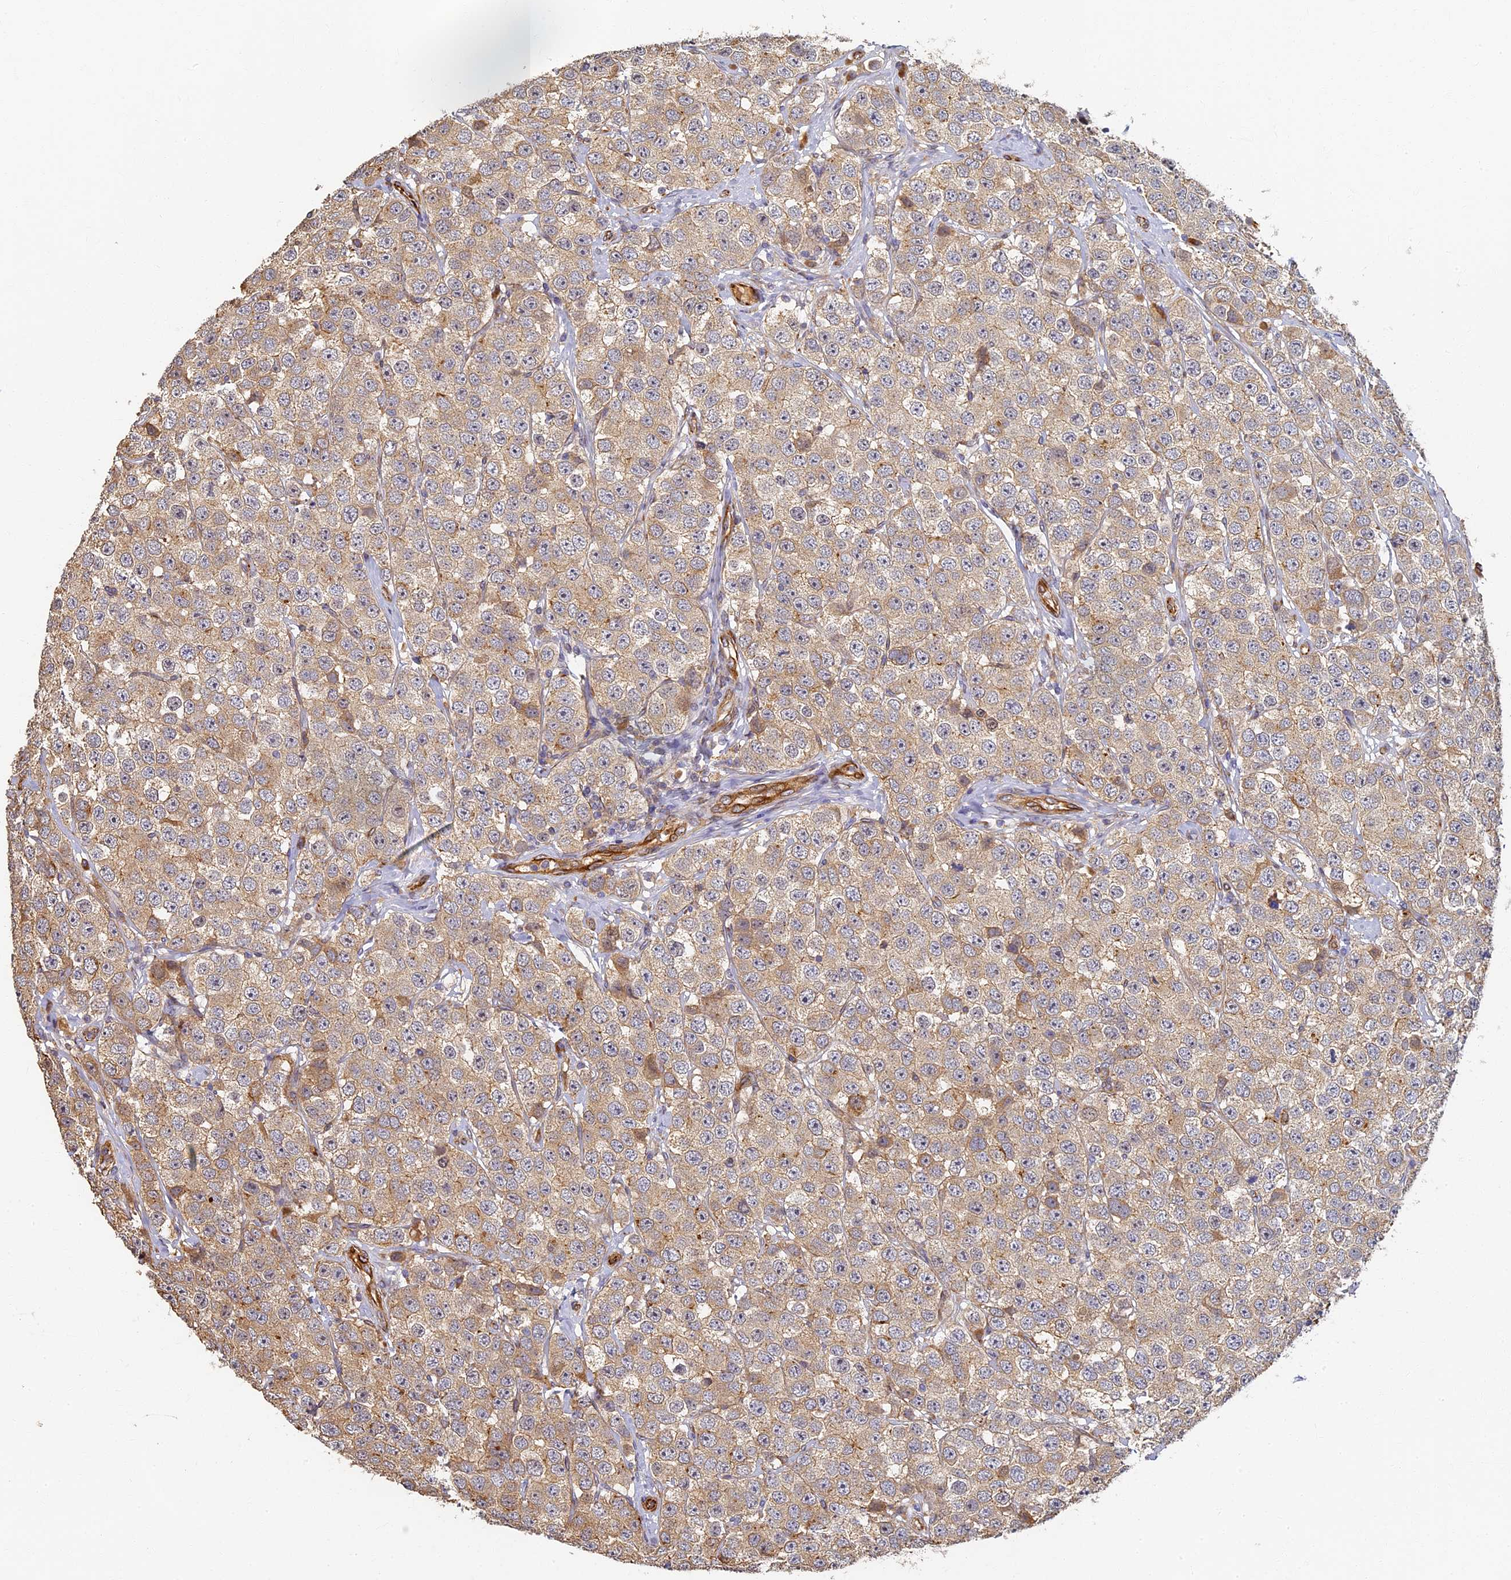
{"staining": {"intensity": "weak", "quantity": ">75%", "location": "cytoplasmic/membranous"}, "tissue": "testis cancer", "cell_type": "Tumor cells", "image_type": "cancer", "snomed": [{"axis": "morphology", "description": "Seminoma, NOS"}, {"axis": "topography", "description": "Testis"}], "caption": "IHC staining of seminoma (testis), which demonstrates low levels of weak cytoplasmic/membranous positivity in about >75% of tumor cells indicating weak cytoplasmic/membranous protein positivity. The staining was performed using DAB (3,3'-diaminobenzidine) (brown) for protein detection and nuclei were counterstained in hematoxylin (blue).", "gene": "LRRC57", "patient": {"sex": "male", "age": 28}}